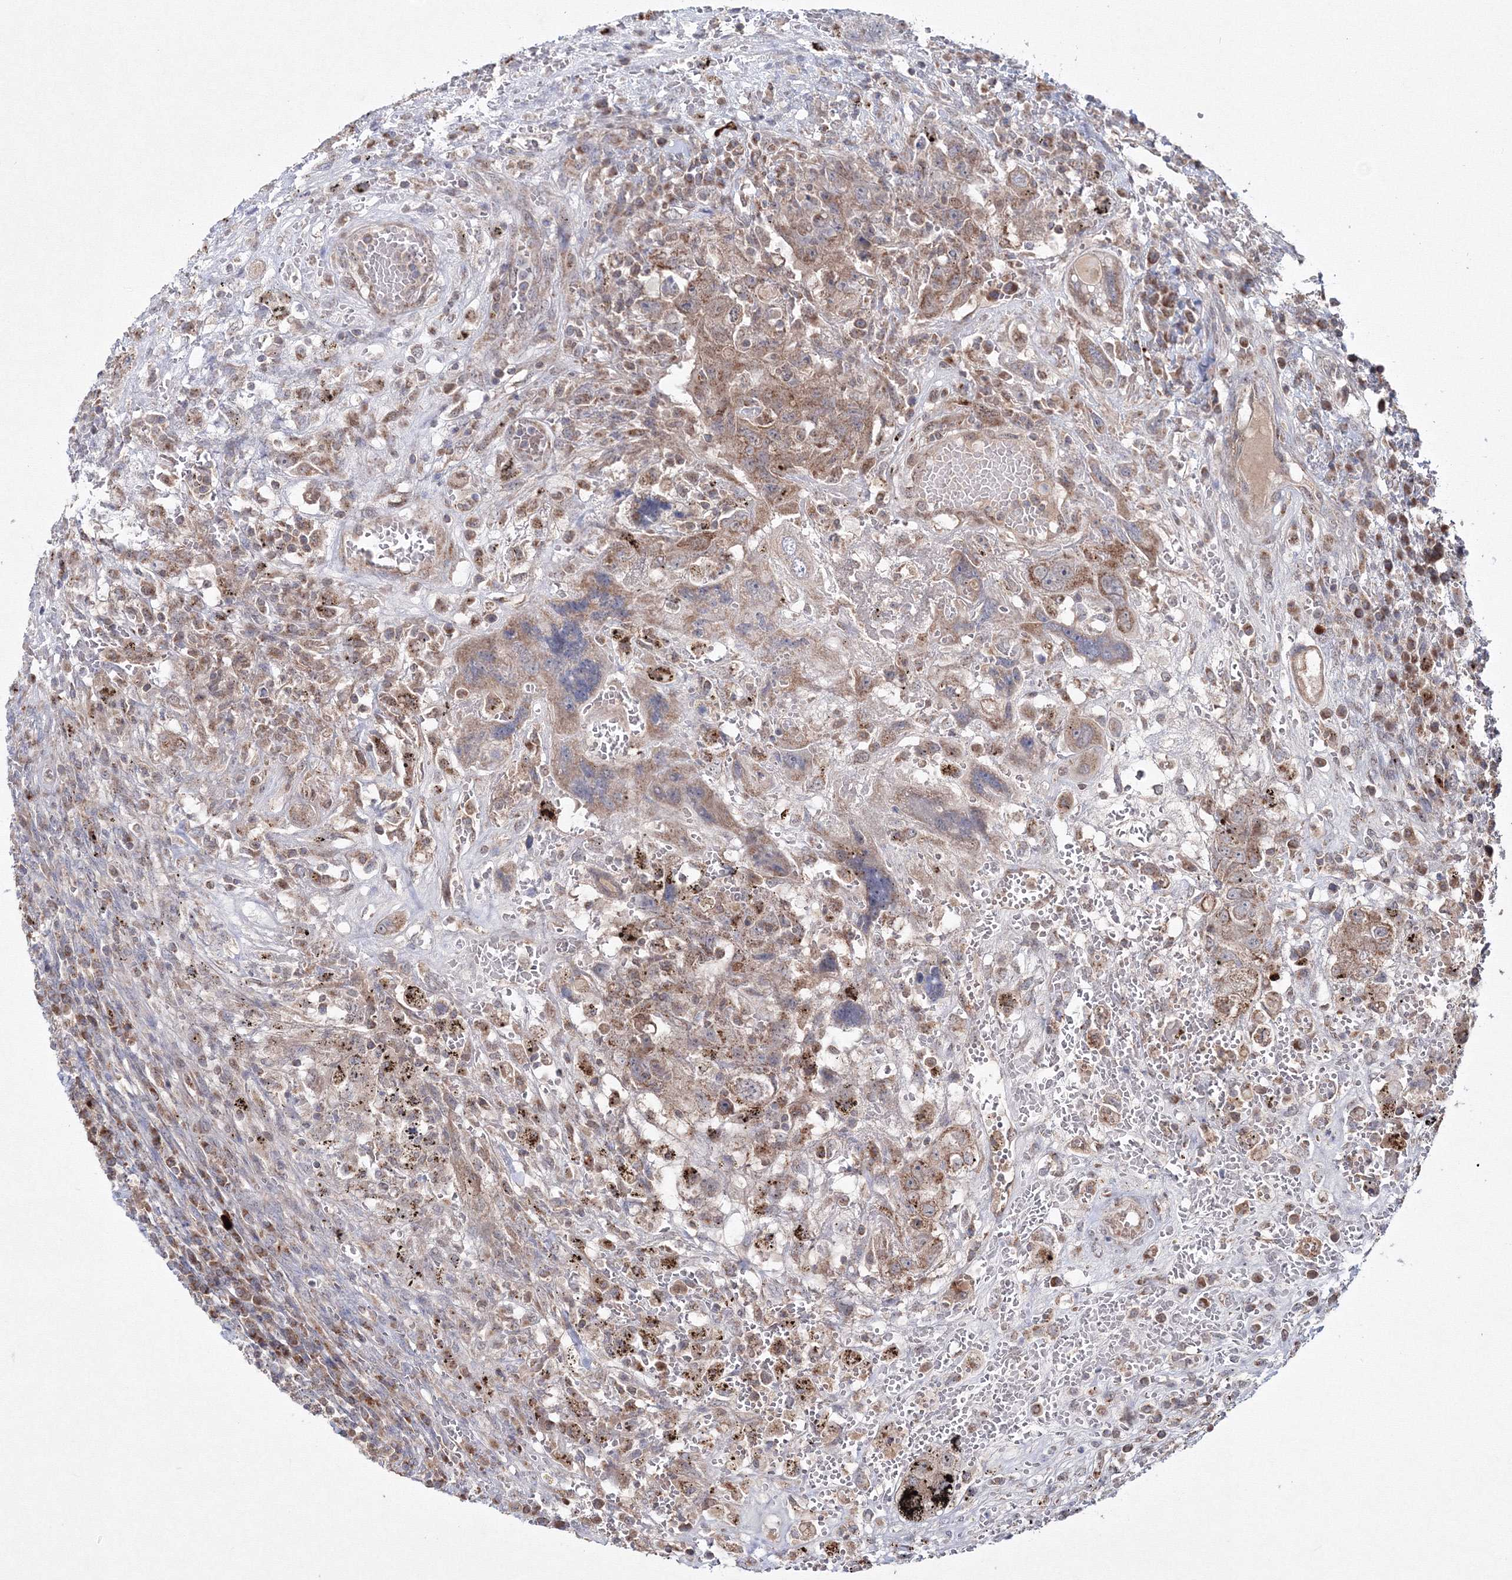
{"staining": {"intensity": "weak", "quantity": ">75%", "location": "cytoplasmic/membranous"}, "tissue": "testis cancer", "cell_type": "Tumor cells", "image_type": "cancer", "snomed": [{"axis": "morphology", "description": "Carcinoma, Embryonal, NOS"}, {"axis": "topography", "description": "Testis"}], "caption": "IHC micrograph of human embryonal carcinoma (testis) stained for a protein (brown), which reveals low levels of weak cytoplasmic/membranous positivity in approximately >75% of tumor cells.", "gene": "PEX13", "patient": {"sex": "male", "age": 26}}